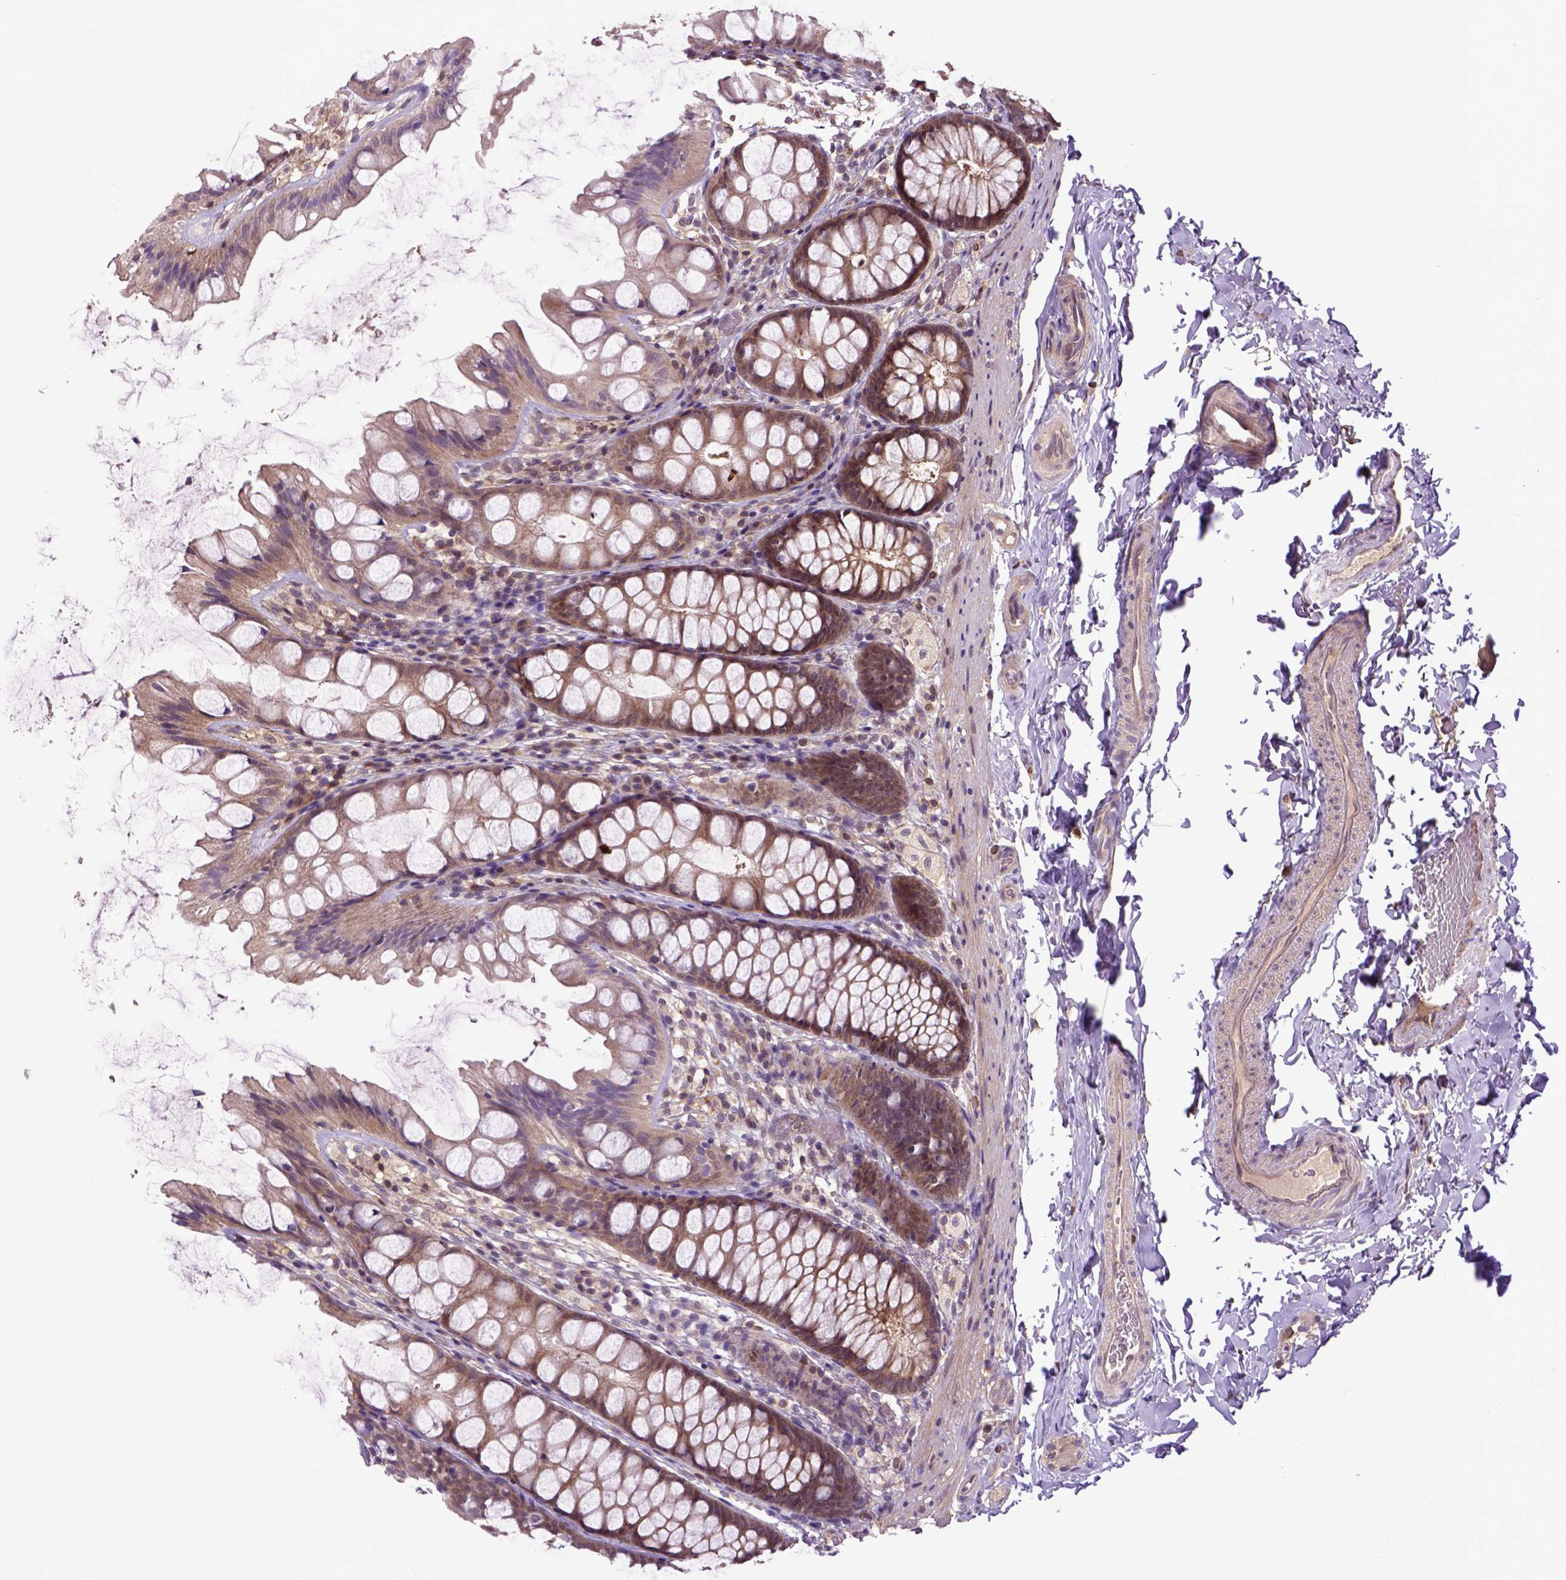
{"staining": {"intensity": "weak", "quantity": ">75%", "location": "cytoplasmic/membranous"}, "tissue": "colon", "cell_type": "Endothelial cells", "image_type": "normal", "snomed": [{"axis": "morphology", "description": "Normal tissue, NOS"}, {"axis": "topography", "description": "Colon"}], "caption": "Immunohistochemistry image of benign colon: colon stained using immunohistochemistry exhibits low levels of weak protein expression localized specifically in the cytoplasmic/membranous of endothelial cells, appearing as a cytoplasmic/membranous brown color.", "gene": "HSPBP1", "patient": {"sex": "male", "age": 47}}